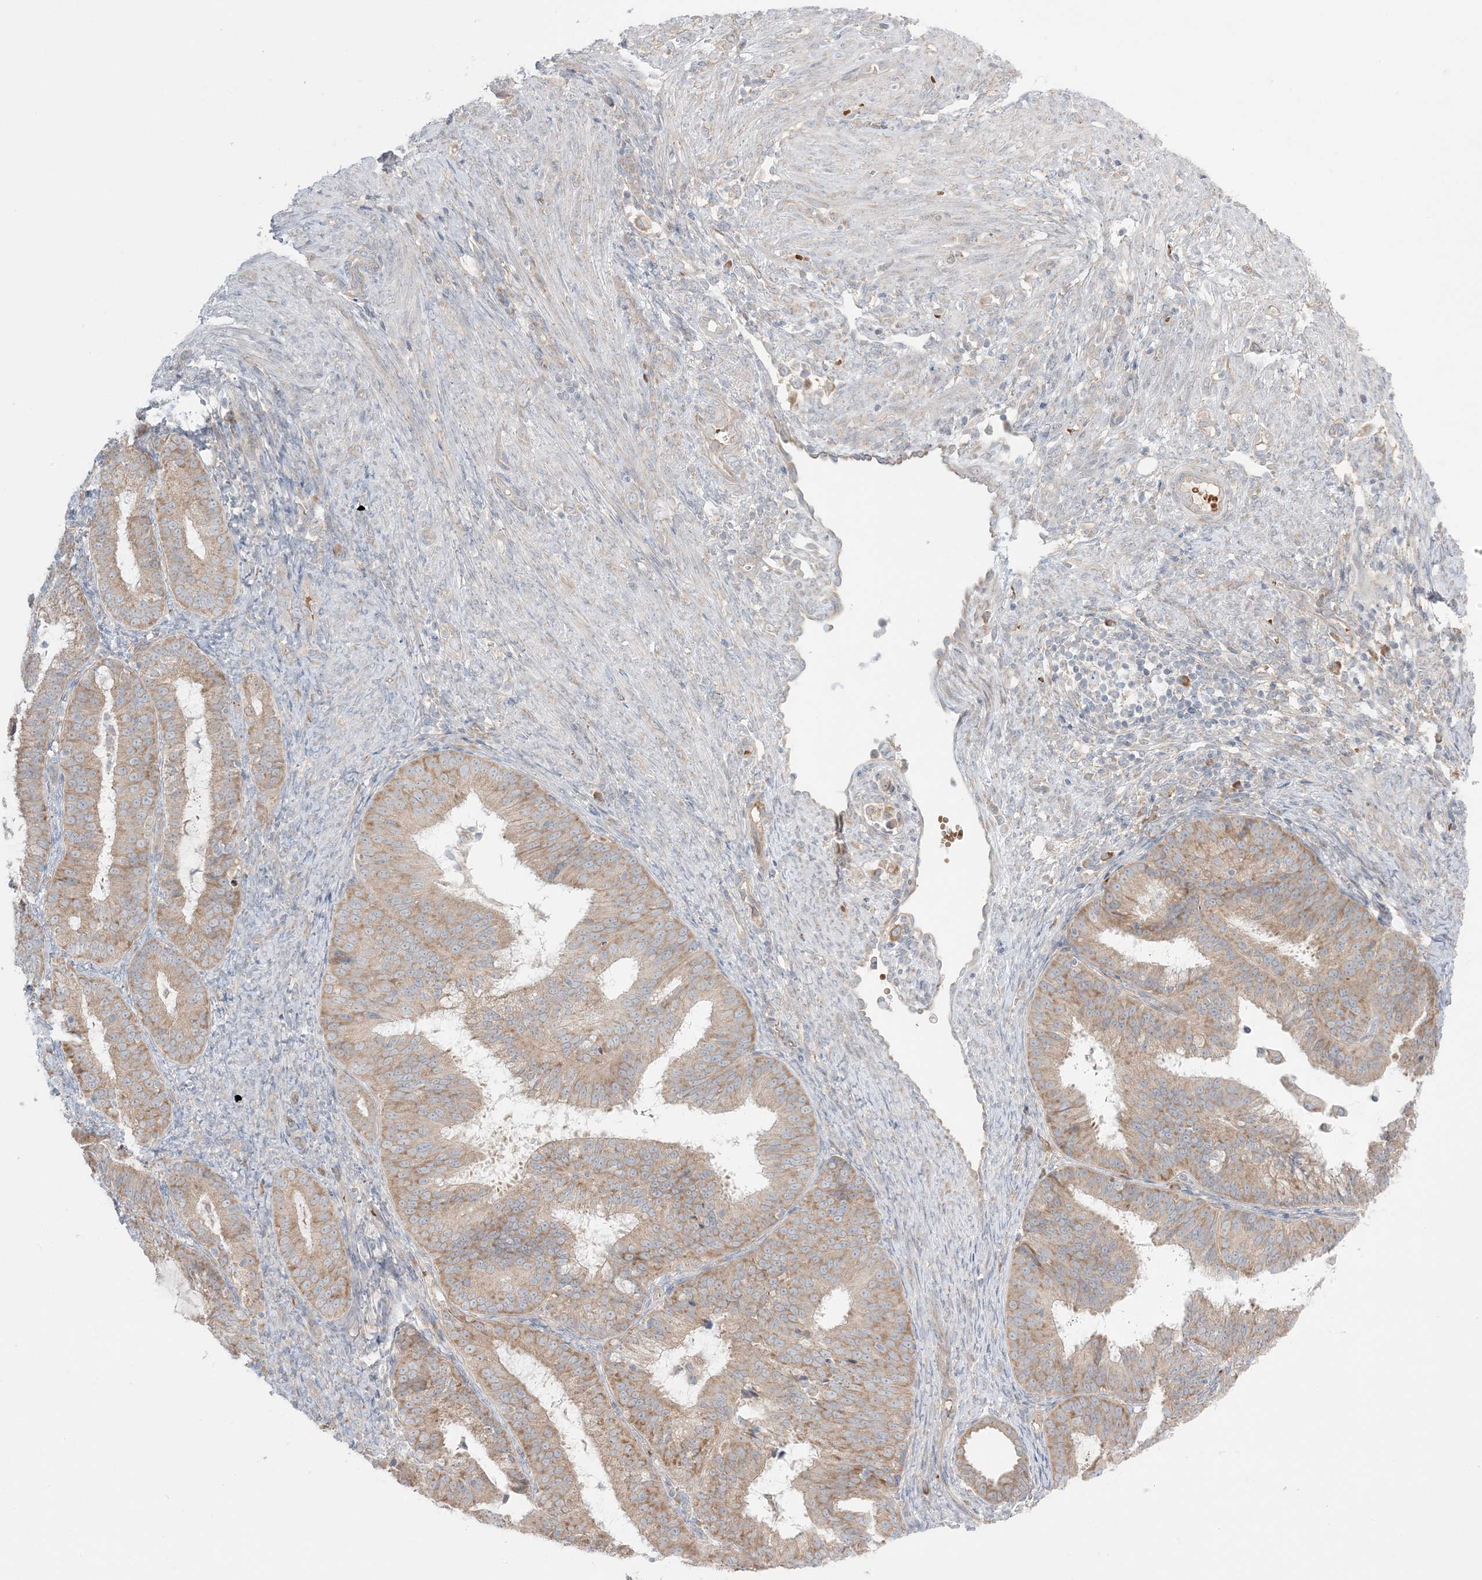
{"staining": {"intensity": "moderate", "quantity": ">75%", "location": "cytoplasmic/membranous"}, "tissue": "endometrial cancer", "cell_type": "Tumor cells", "image_type": "cancer", "snomed": [{"axis": "morphology", "description": "Adenocarcinoma, NOS"}, {"axis": "topography", "description": "Endometrium"}], "caption": "High-power microscopy captured an immunohistochemistry micrograph of endometrial cancer, revealing moderate cytoplasmic/membranous positivity in approximately >75% of tumor cells.", "gene": "MMGT1", "patient": {"sex": "female", "age": 51}}